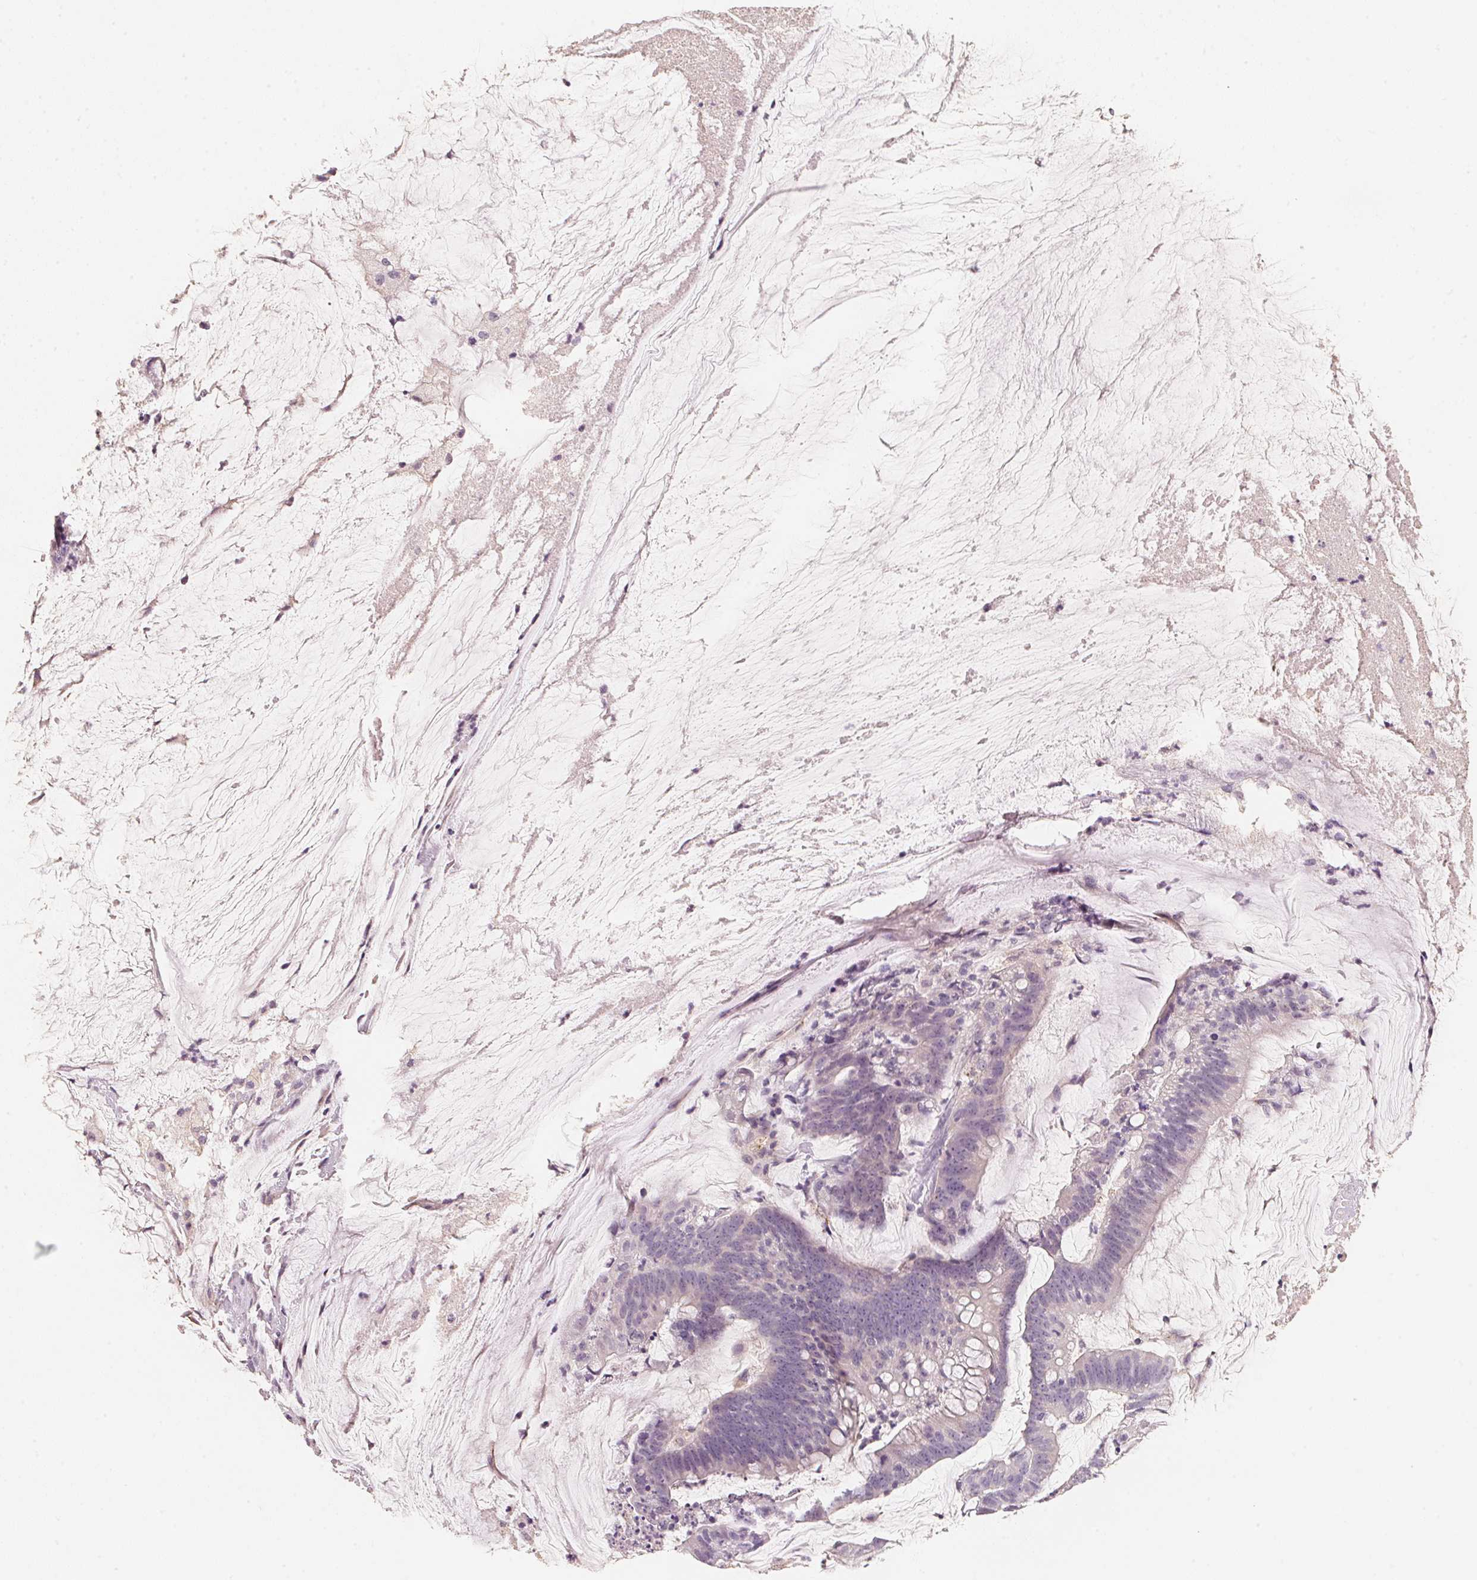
{"staining": {"intensity": "negative", "quantity": "none", "location": "none"}, "tissue": "colorectal cancer", "cell_type": "Tumor cells", "image_type": "cancer", "snomed": [{"axis": "morphology", "description": "Adenocarcinoma, NOS"}, {"axis": "topography", "description": "Colon"}], "caption": "This is an IHC image of colorectal cancer (adenocarcinoma). There is no staining in tumor cells.", "gene": "TREH", "patient": {"sex": "male", "age": 62}}